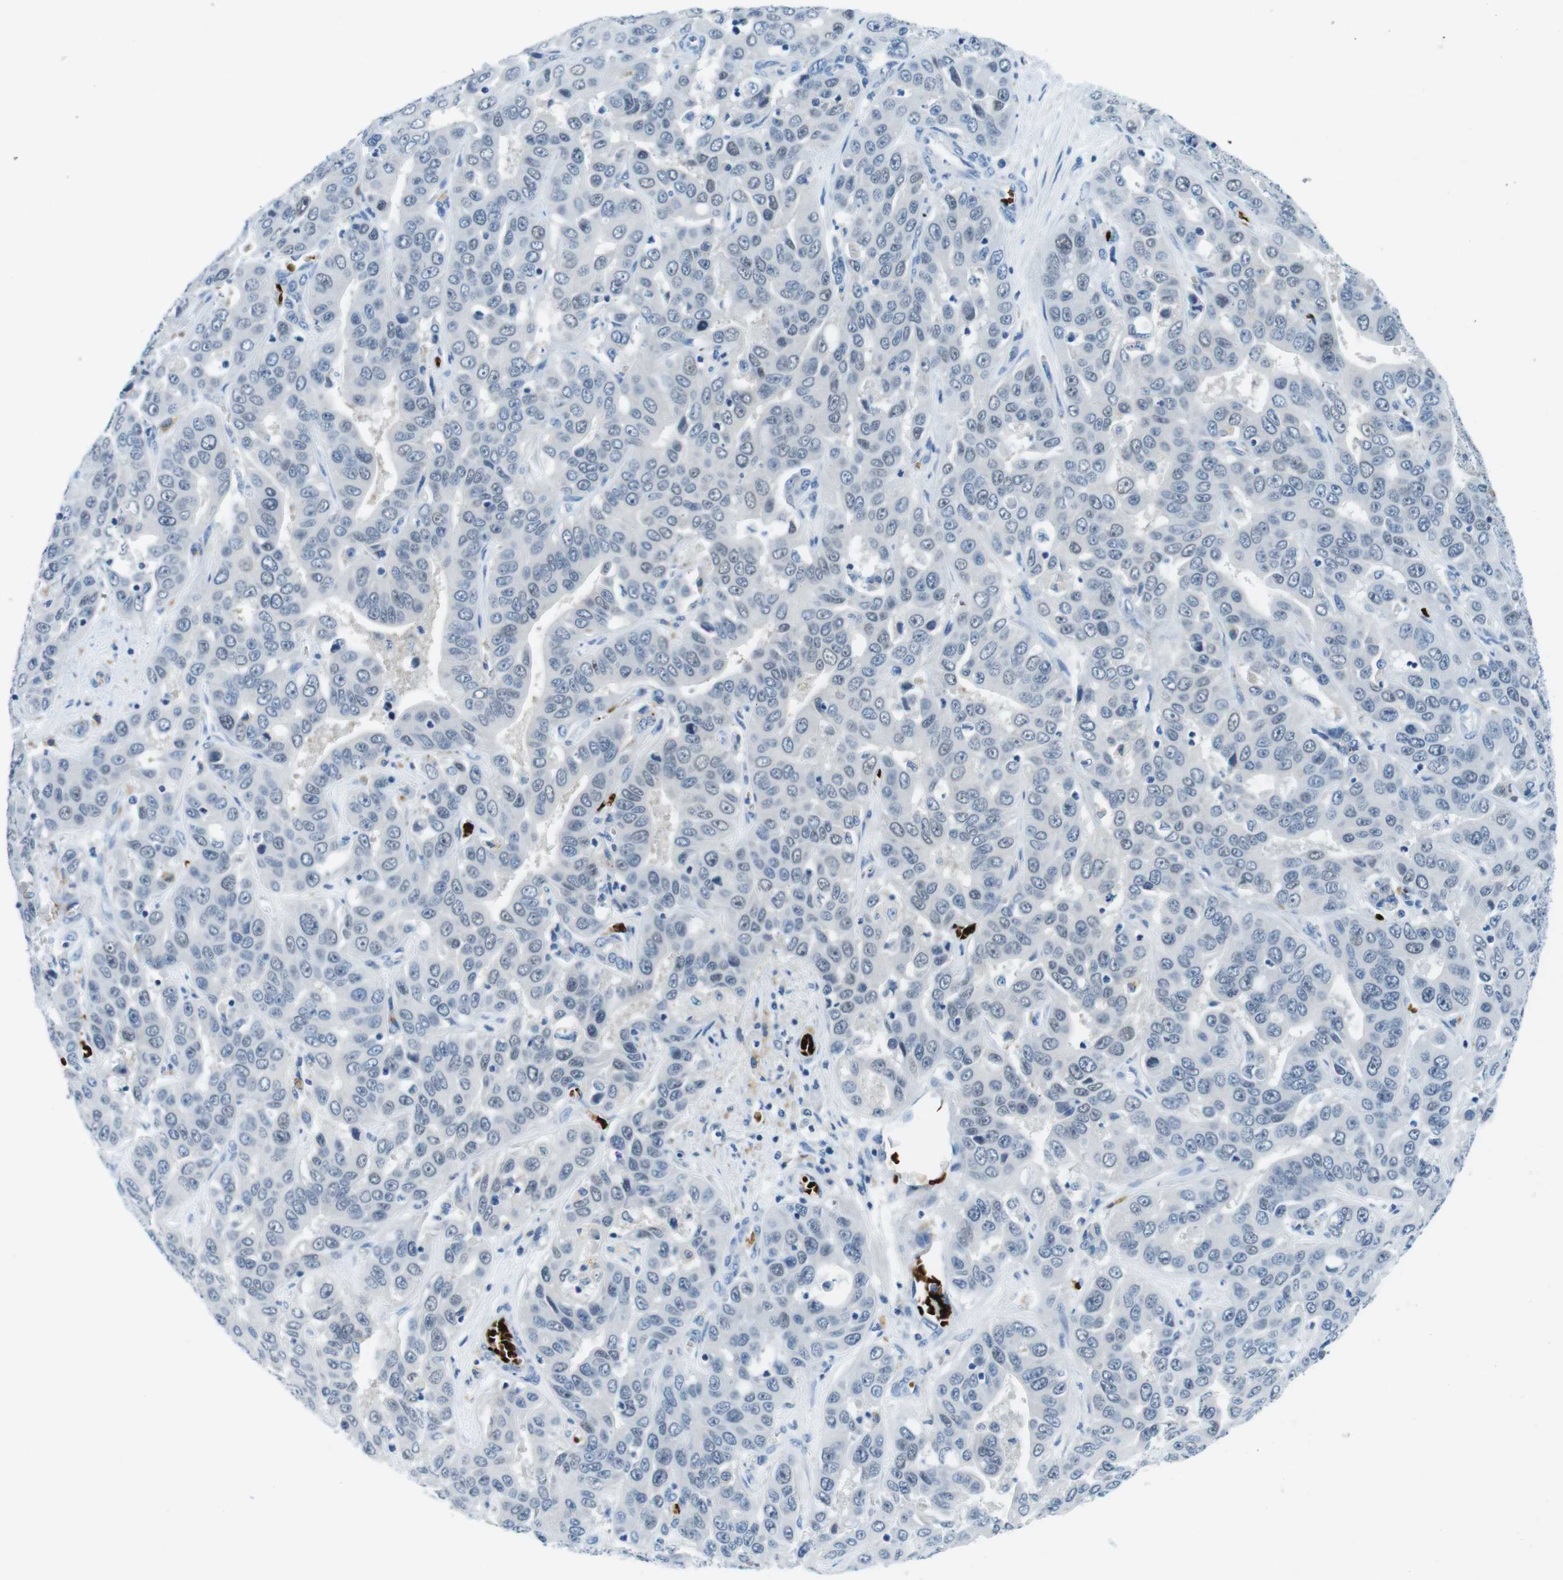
{"staining": {"intensity": "negative", "quantity": "none", "location": "none"}, "tissue": "liver cancer", "cell_type": "Tumor cells", "image_type": "cancer", "snomed": [{"axis": "morphology", "description": "Cholangiocarcinoma"}, {"axis": "topography", "description": "Liver"}], "caption": "Tumor cells are negative for brown protein staining in cholangiocarcinoma (liver).", "gene": "TFAP2C", "patient": {"sex": "female", "age": 52}}